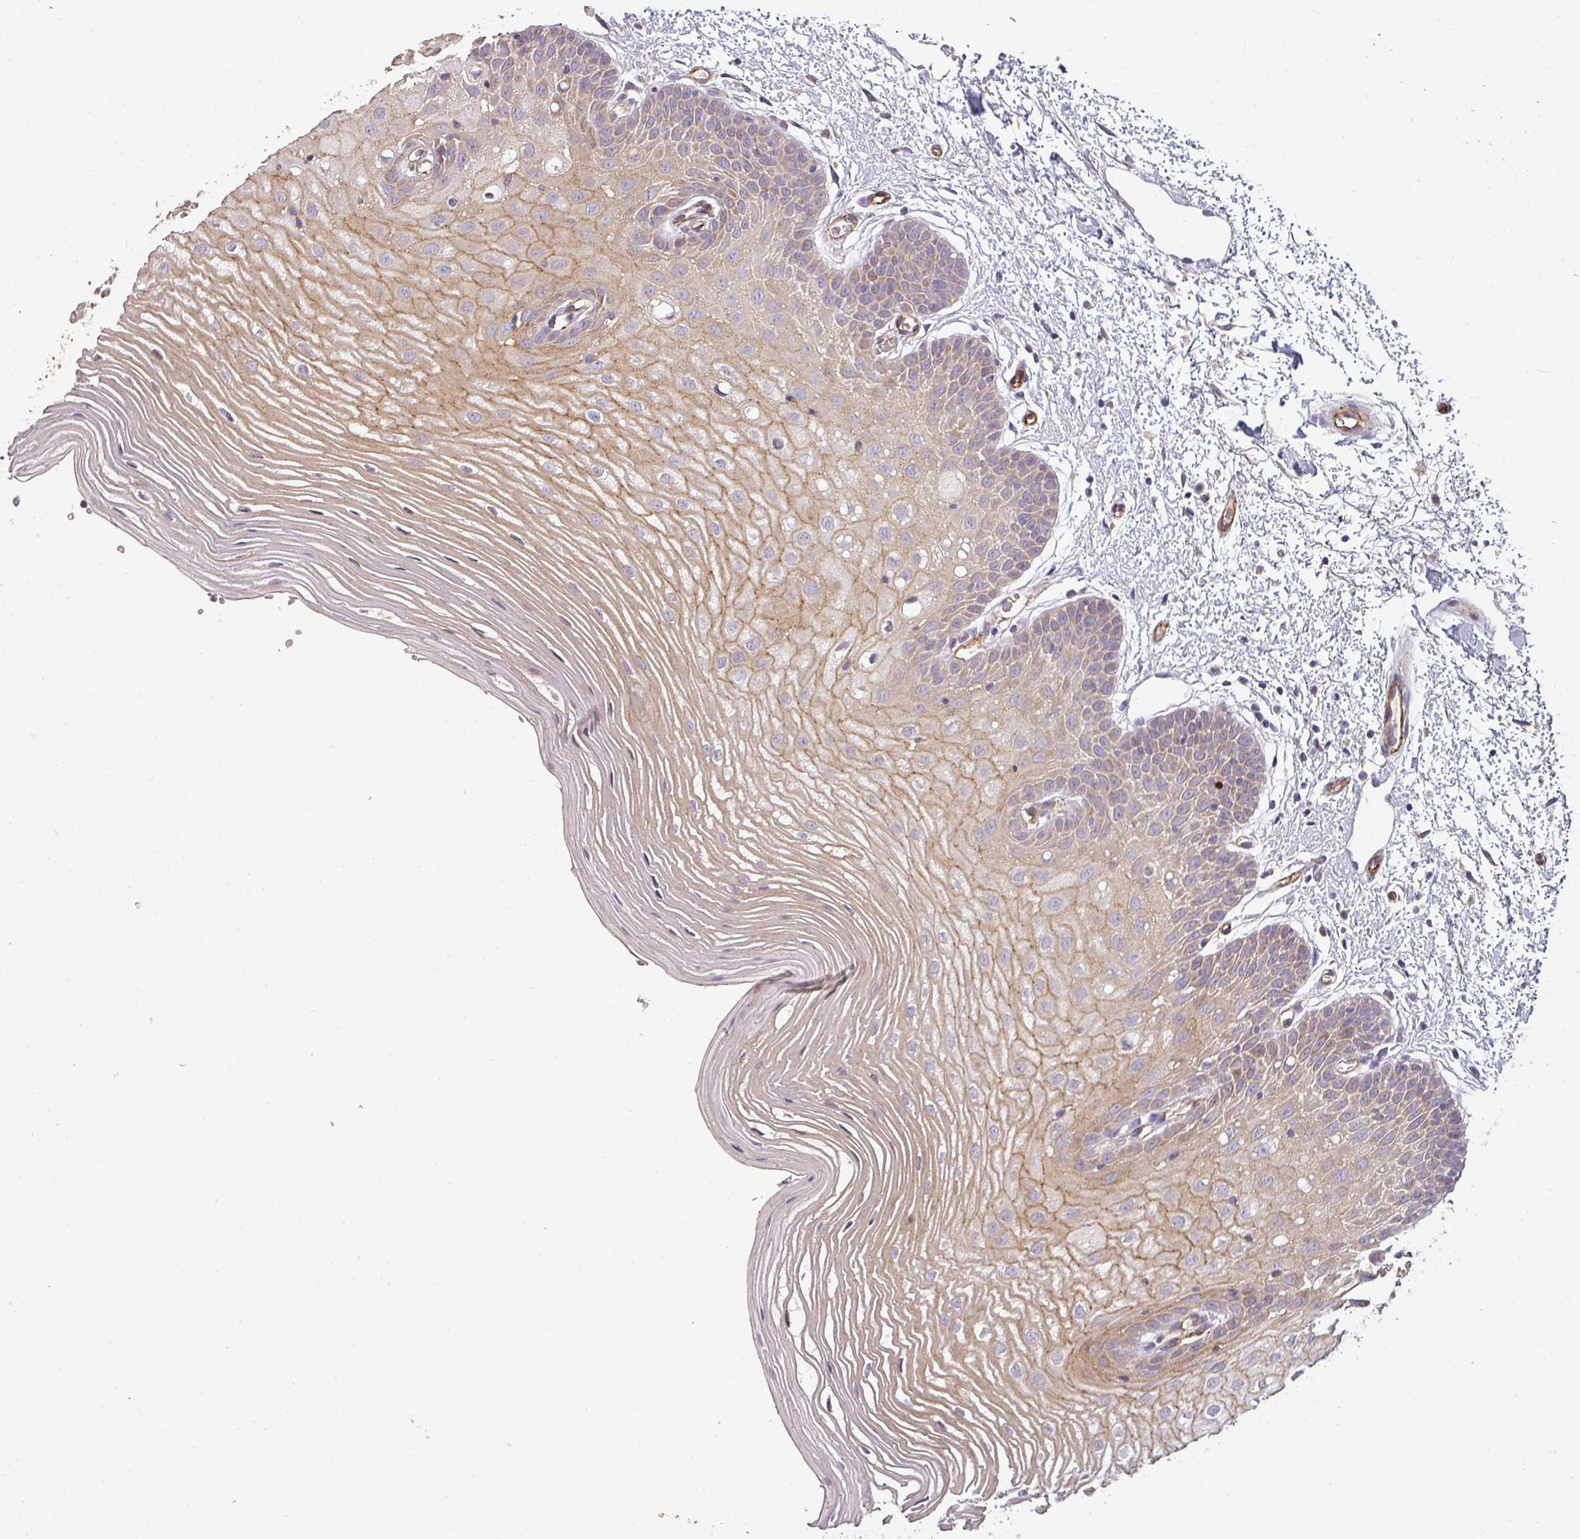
{"staining": {"intensity": "moderate", "quantity": "25%-75%", "location": "cytoplasmic/membranous"}, "tissue": "oral mucosa", "cell_type": "Squamous epithelial cells", "image_type": "normal", "snomed": [{"axis": "morphology", "description": "Normal tissue, NOS"}, {"axis": "topography", "description": "Oral tissue"}, {"axis": "topography", "description": "Tounge, NOS"}], "caption": "Approximately 25%-75% of squamous epithelial cells in benign human oral mucosa reveal moderate cytoplasmic/membranous protein staining as visualized by brown immunohistochemical staining.", "gene": "PCDH1", "patient": {"sex": "female", "age": 73}}